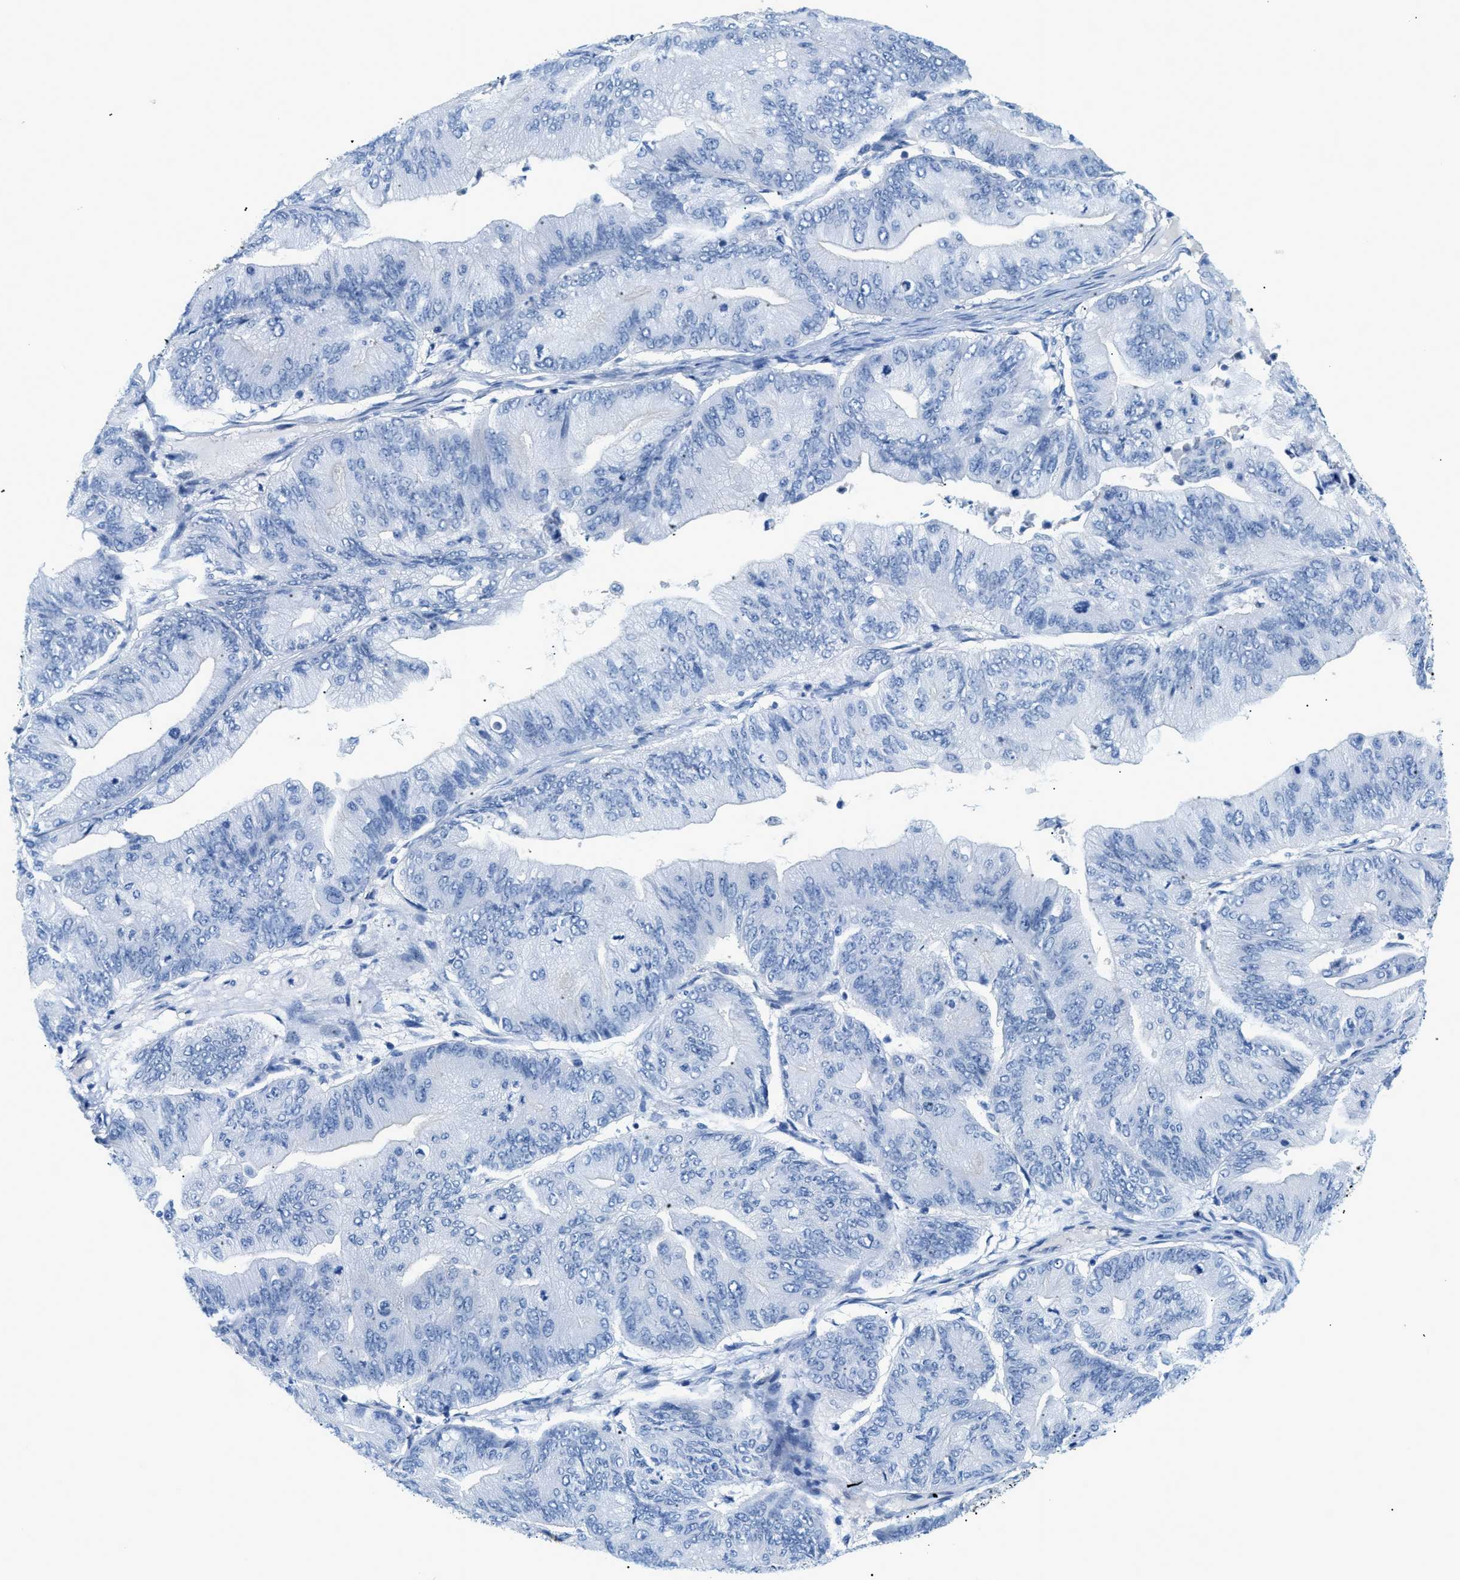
{"staining": {"intensity": "negative", "quantity": "none", "location": "none"}, "tissue": "ovarian cancer", "cell_type": "Tumor cells", "image_type": "cancer", "snomed": [{"axis": "morphology", "description": "Cystadenocarcinoma, mucinous, NOS"}, {"axis": "topography", "description": "Ovary"}], "caption": "Ovarian mucinous cystadenocarcinoma was stained to show a protein in brown. There is no significant positivity in tumor cells. Nuclei are stained in blue.", "gene": "FDCSP", "patient": {"sex": "female", "age": 61}}